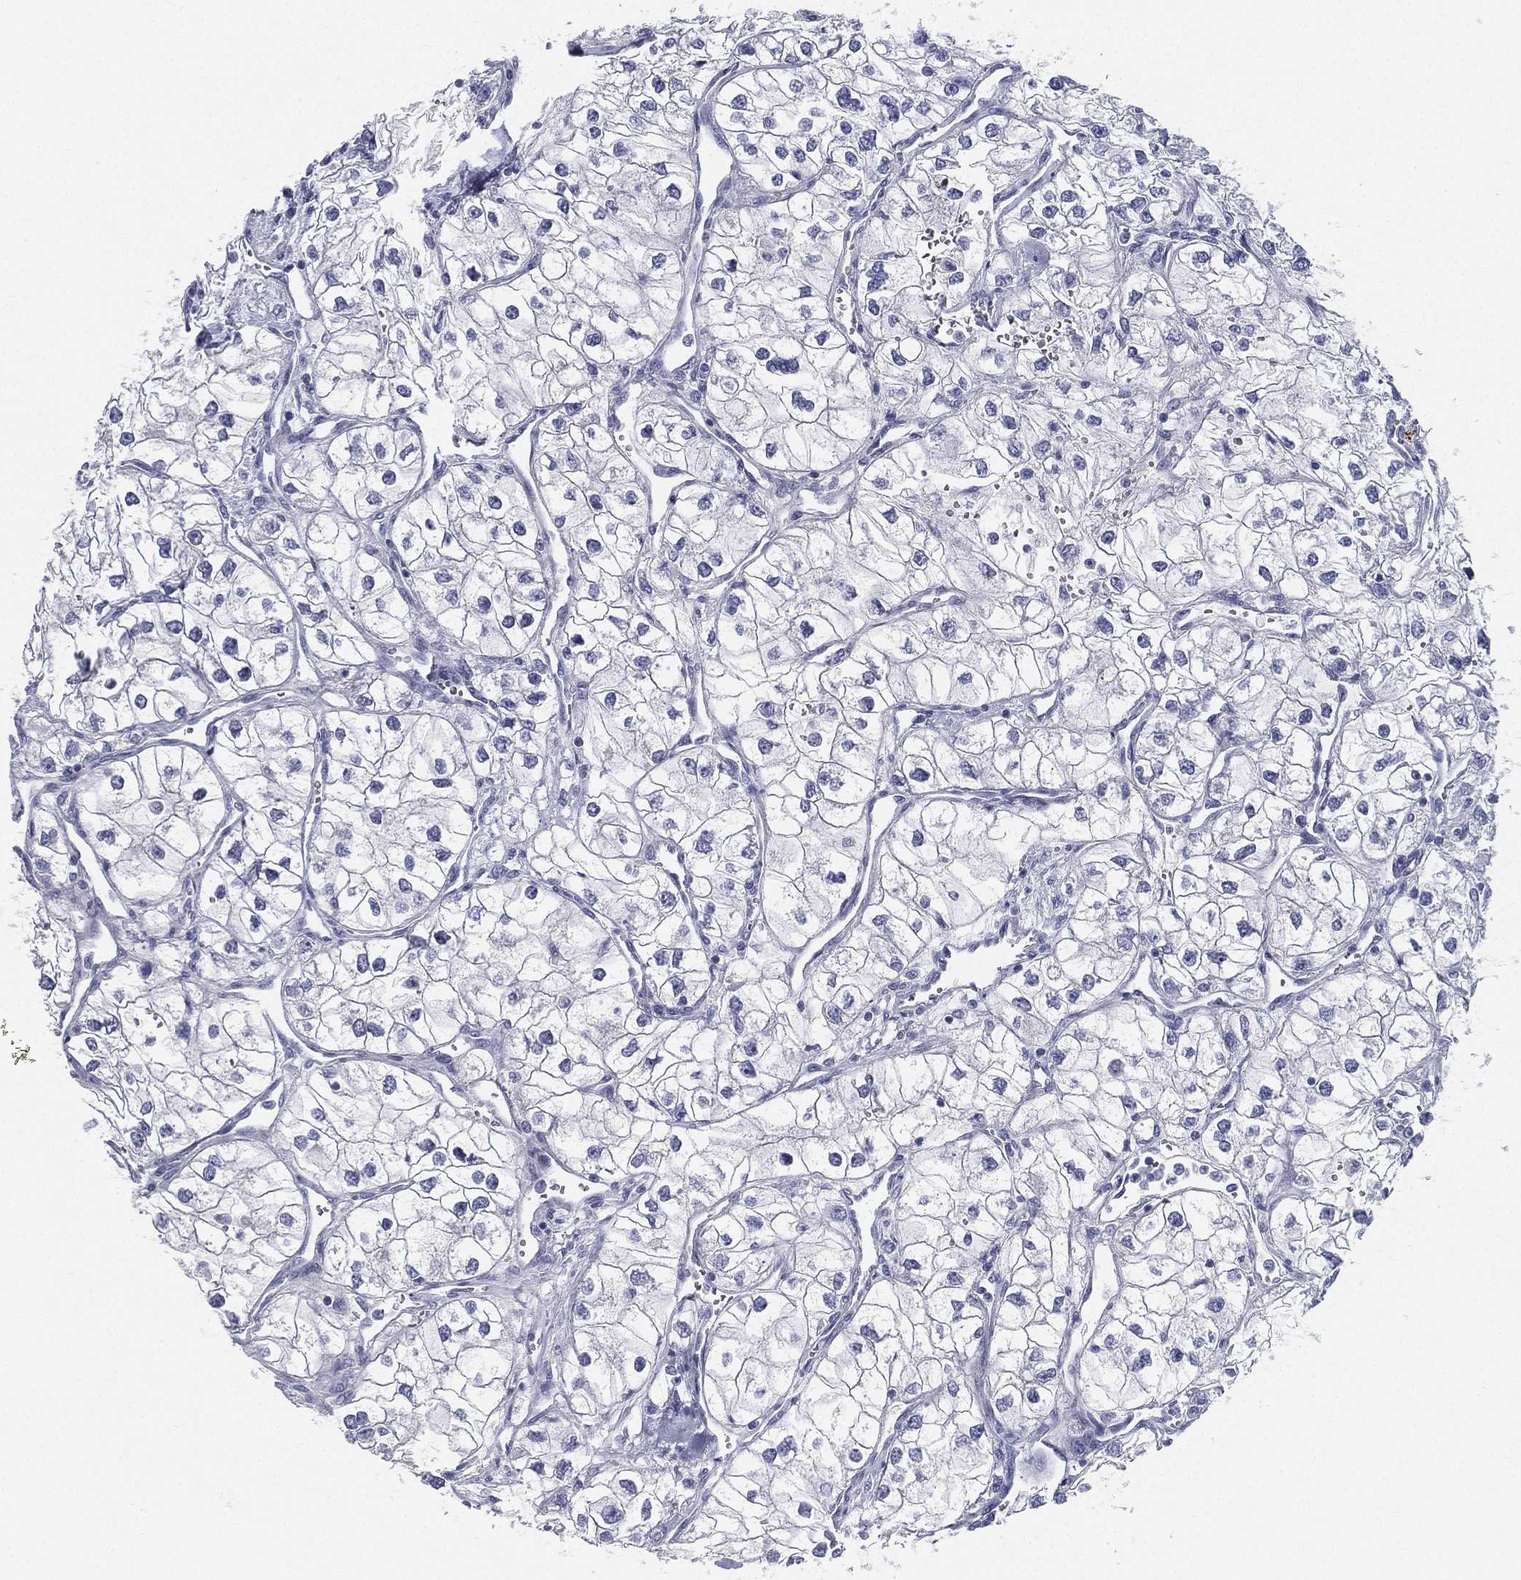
{"staining": {"intensity": "negative", "quantity": "none", "location": "none"}, "tissue": "renal cancer", "cell_type": "Tumor cells", "image_type": "cancer", "snomed": [{"axis": "morphology", "description": "Adenocarcinoma, NOS"}, {"axis": "topography", "description": "Kidney"}], "caption": "IHC histopathology image of neoplastic tissue: human renal adenocarcinoma stained with DAB (3,3'-diaminobenzidine) shows no significant protein positivity in tumor cells.", "gene": "SPPL2C", "patient": {"sex": "male", "age": 59}}